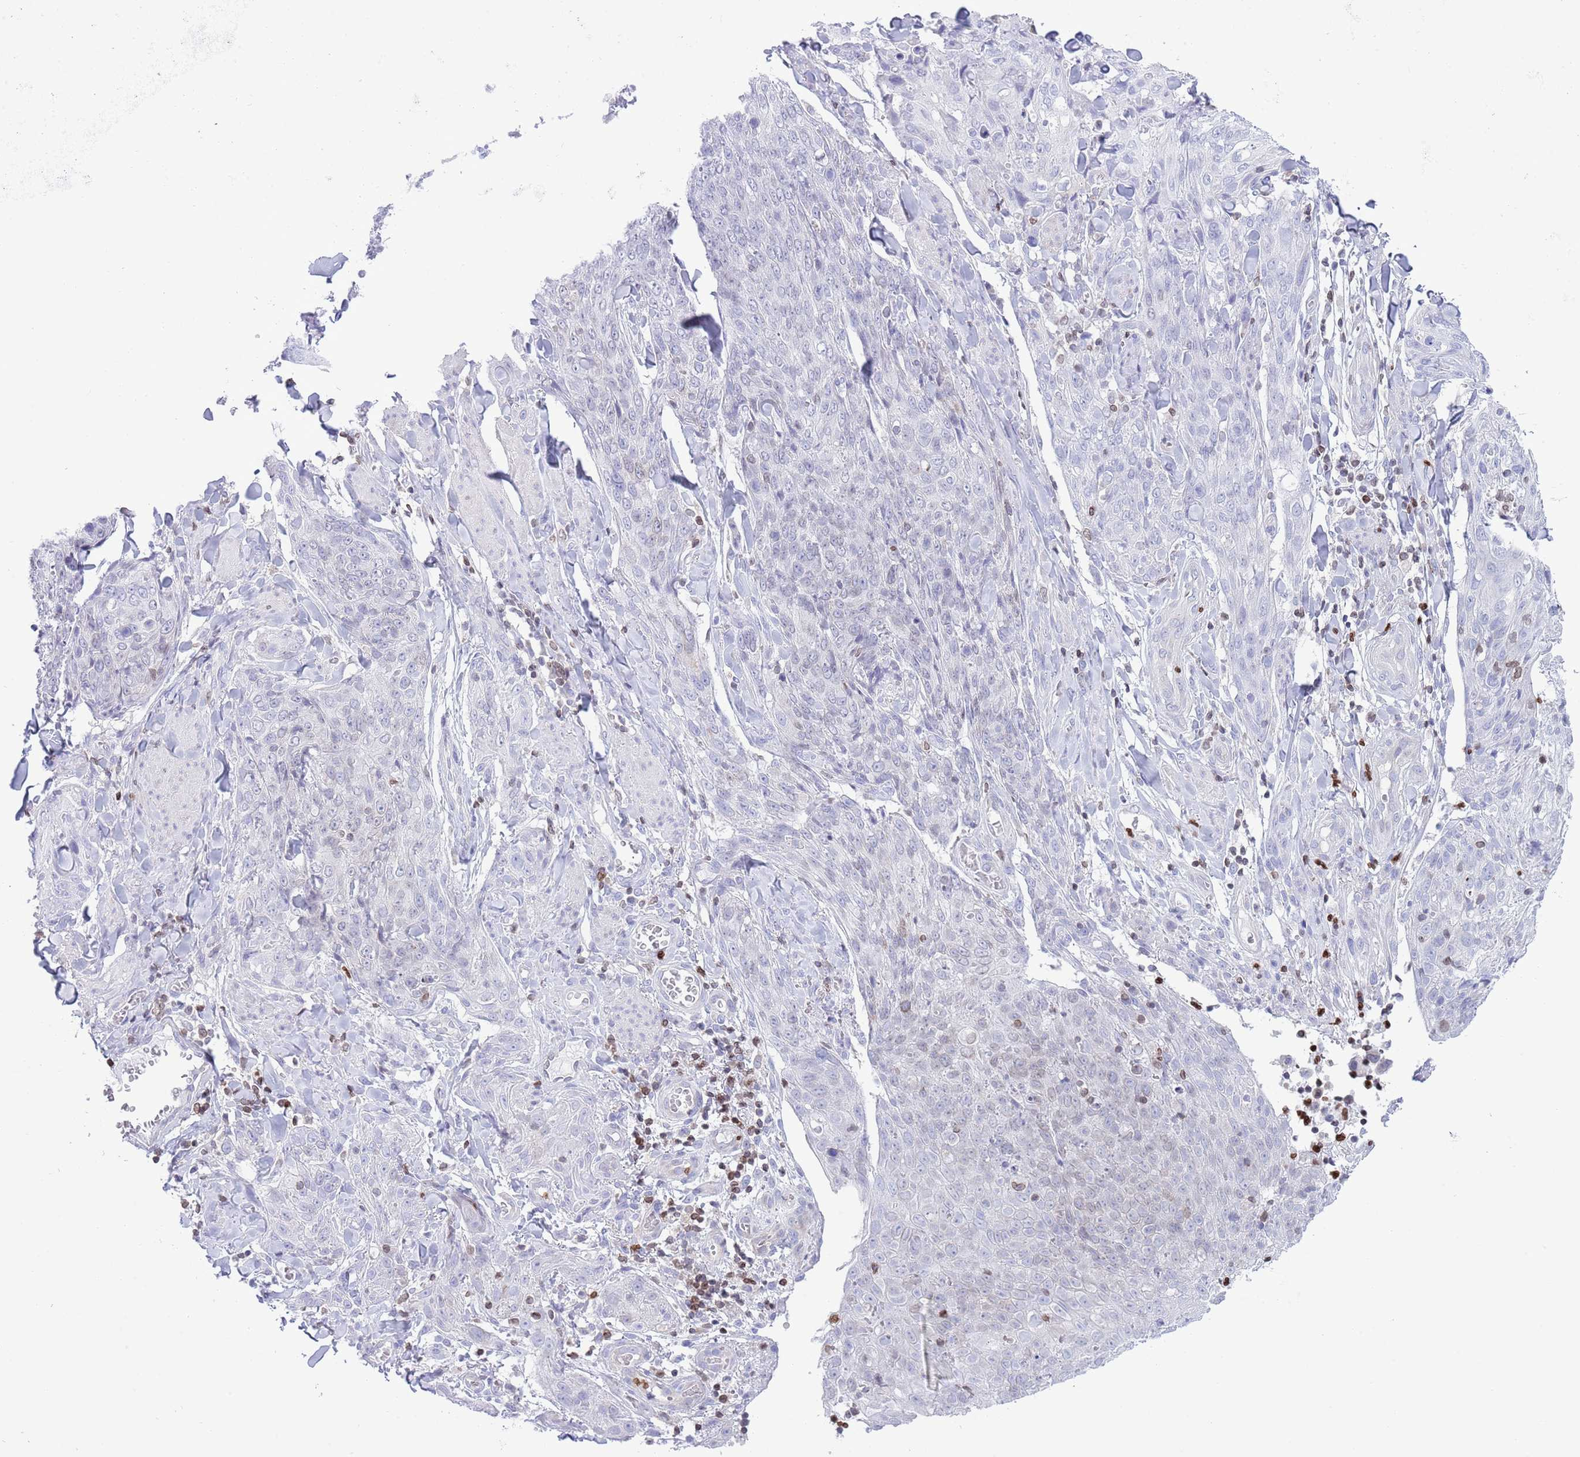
{"staining": {"intensity": "negative", "quantity": "none", "location": "none"}, "tissue": "skin cancer", "cell_type": "Tumor cells", "image_type": "cancer", "snomed": [{"axis": "morphology", "description": "Squamous cell carcinoma, NOS"}, {"axis": "topography", "description": "Skin"}, {"axis": "topography", "description": "Vulva"}], "caption": "An IHC micrograph of skin squamous cell carcinoma is shown. There is no staining in tumor cells of skin squamous cell carcinoma.", "gene": "LBR", "patient": {"sex": "female", "age": 85}}